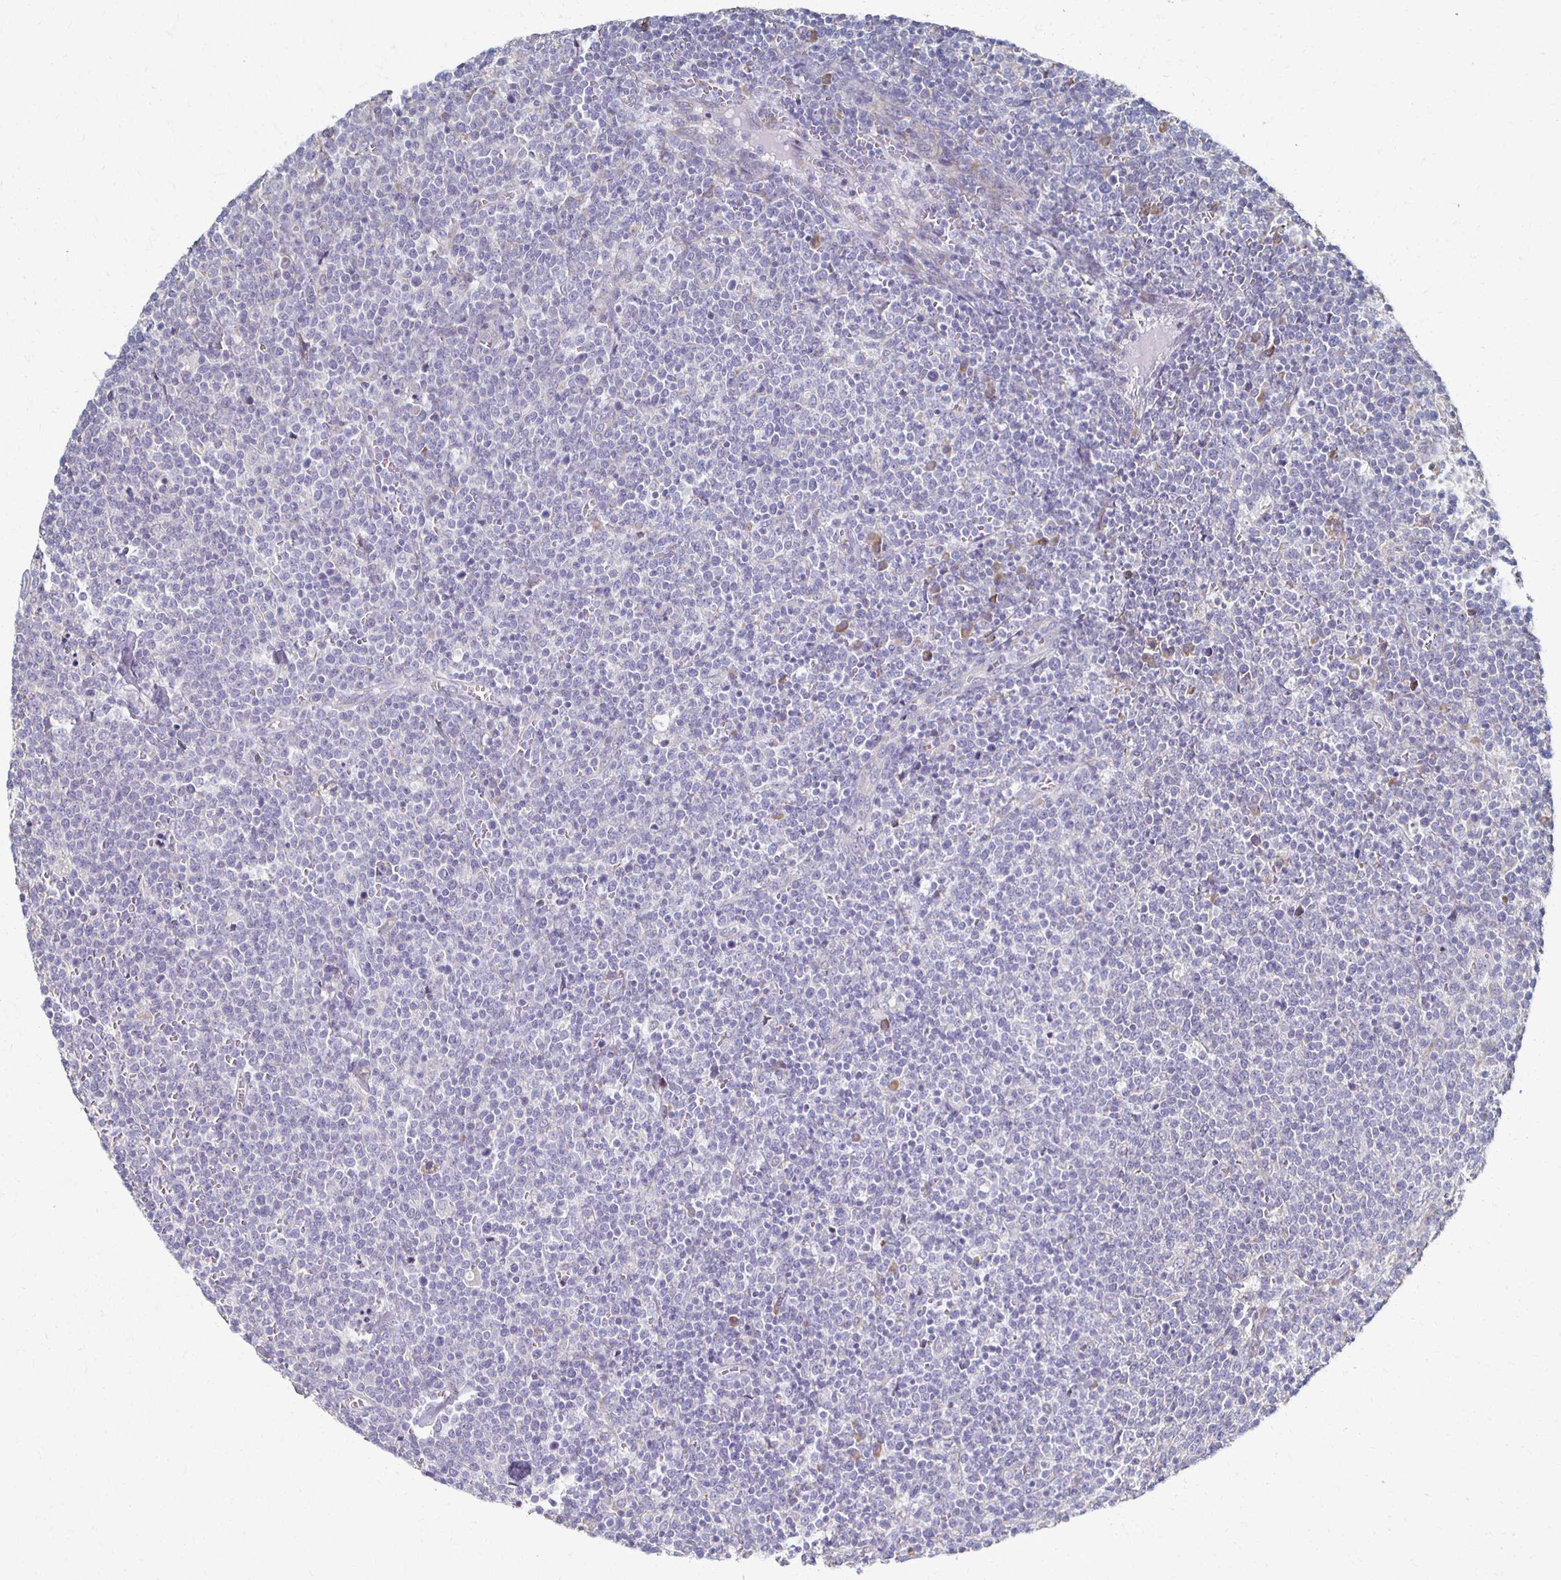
{"staining": {"intensity": "negative", "quantity": "none", "location": "none"}, "tissue": "lymphoma", "cell_type": "Tumor cells", "image_type": "cancer", "snomed": [{"axis": "morphology", "description": "Malignant lymphoma, non-Hodgkin's type, High grade"}, {"axis": "topography", "description": "Lymph node"}], "caption": "Immunohistochemistry micrograph of human lymphoma stained for a protein (brown), which displays no positivity in tumor cells.", "gene": "ATP1A3", "patient": {"sex": "male", "age": 61}}